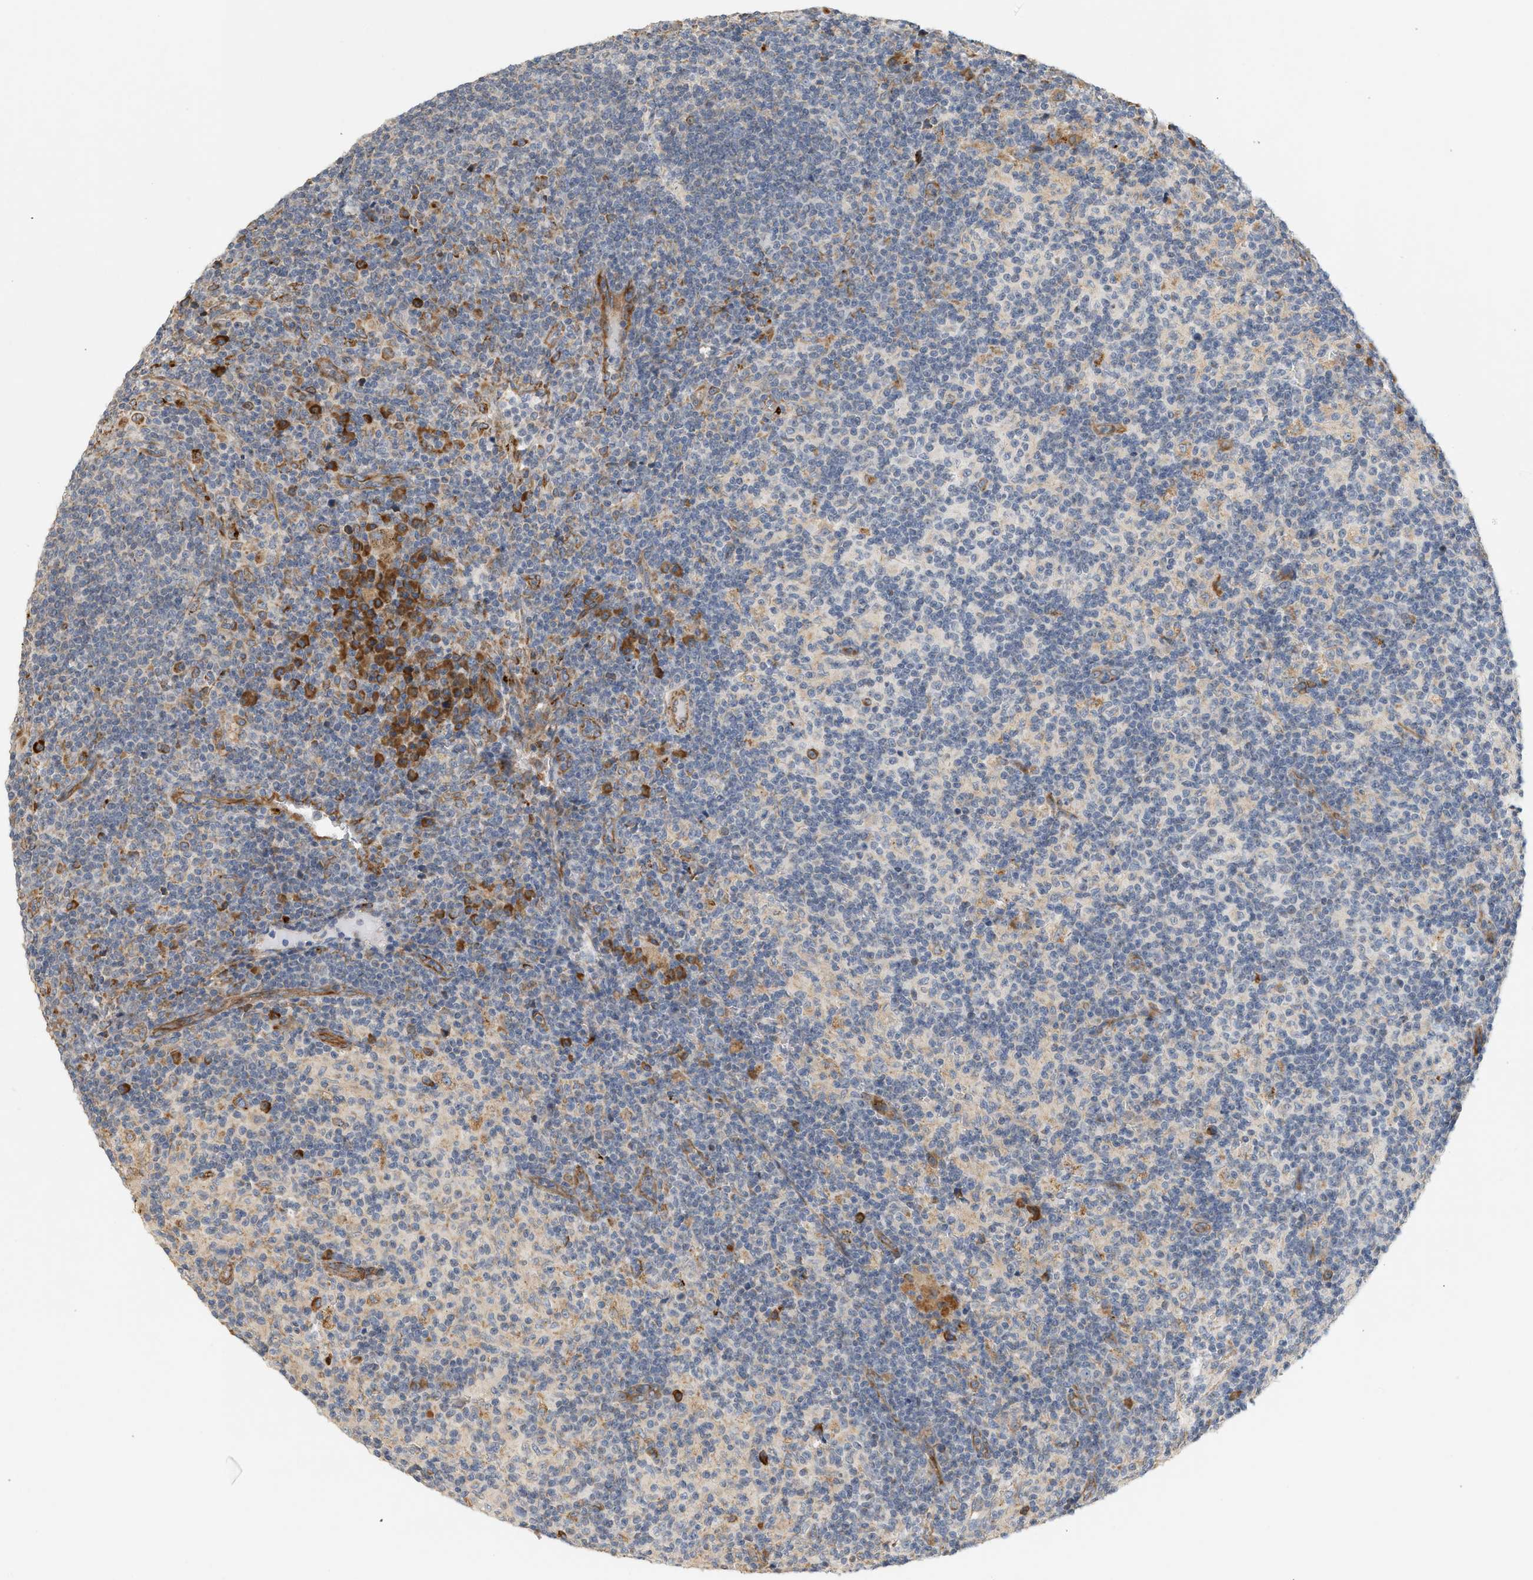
{"staining": {"intensity": "strong", "quantity": "<25%", "location": "cytoplasmic/membranous"}, "tissue": "lymph node", "cell_type": "Non-germinal center cells", "image_type": "normal", "snomed": [{"axis": "morphology", "description": "Normal tissue, NOS"}, {"axis": "morphology", "description": "Inflammation, NOS"}, {"axis": "topography", "description": "Lymph node"}], "caption": "Lymph node stained with IHC exhibits strong cytoplasmic/membranous positivity in approximately <25% of non-germinal center cells.", "gene": "SVOP", "patient": {"sex": "male", "age": 55}}